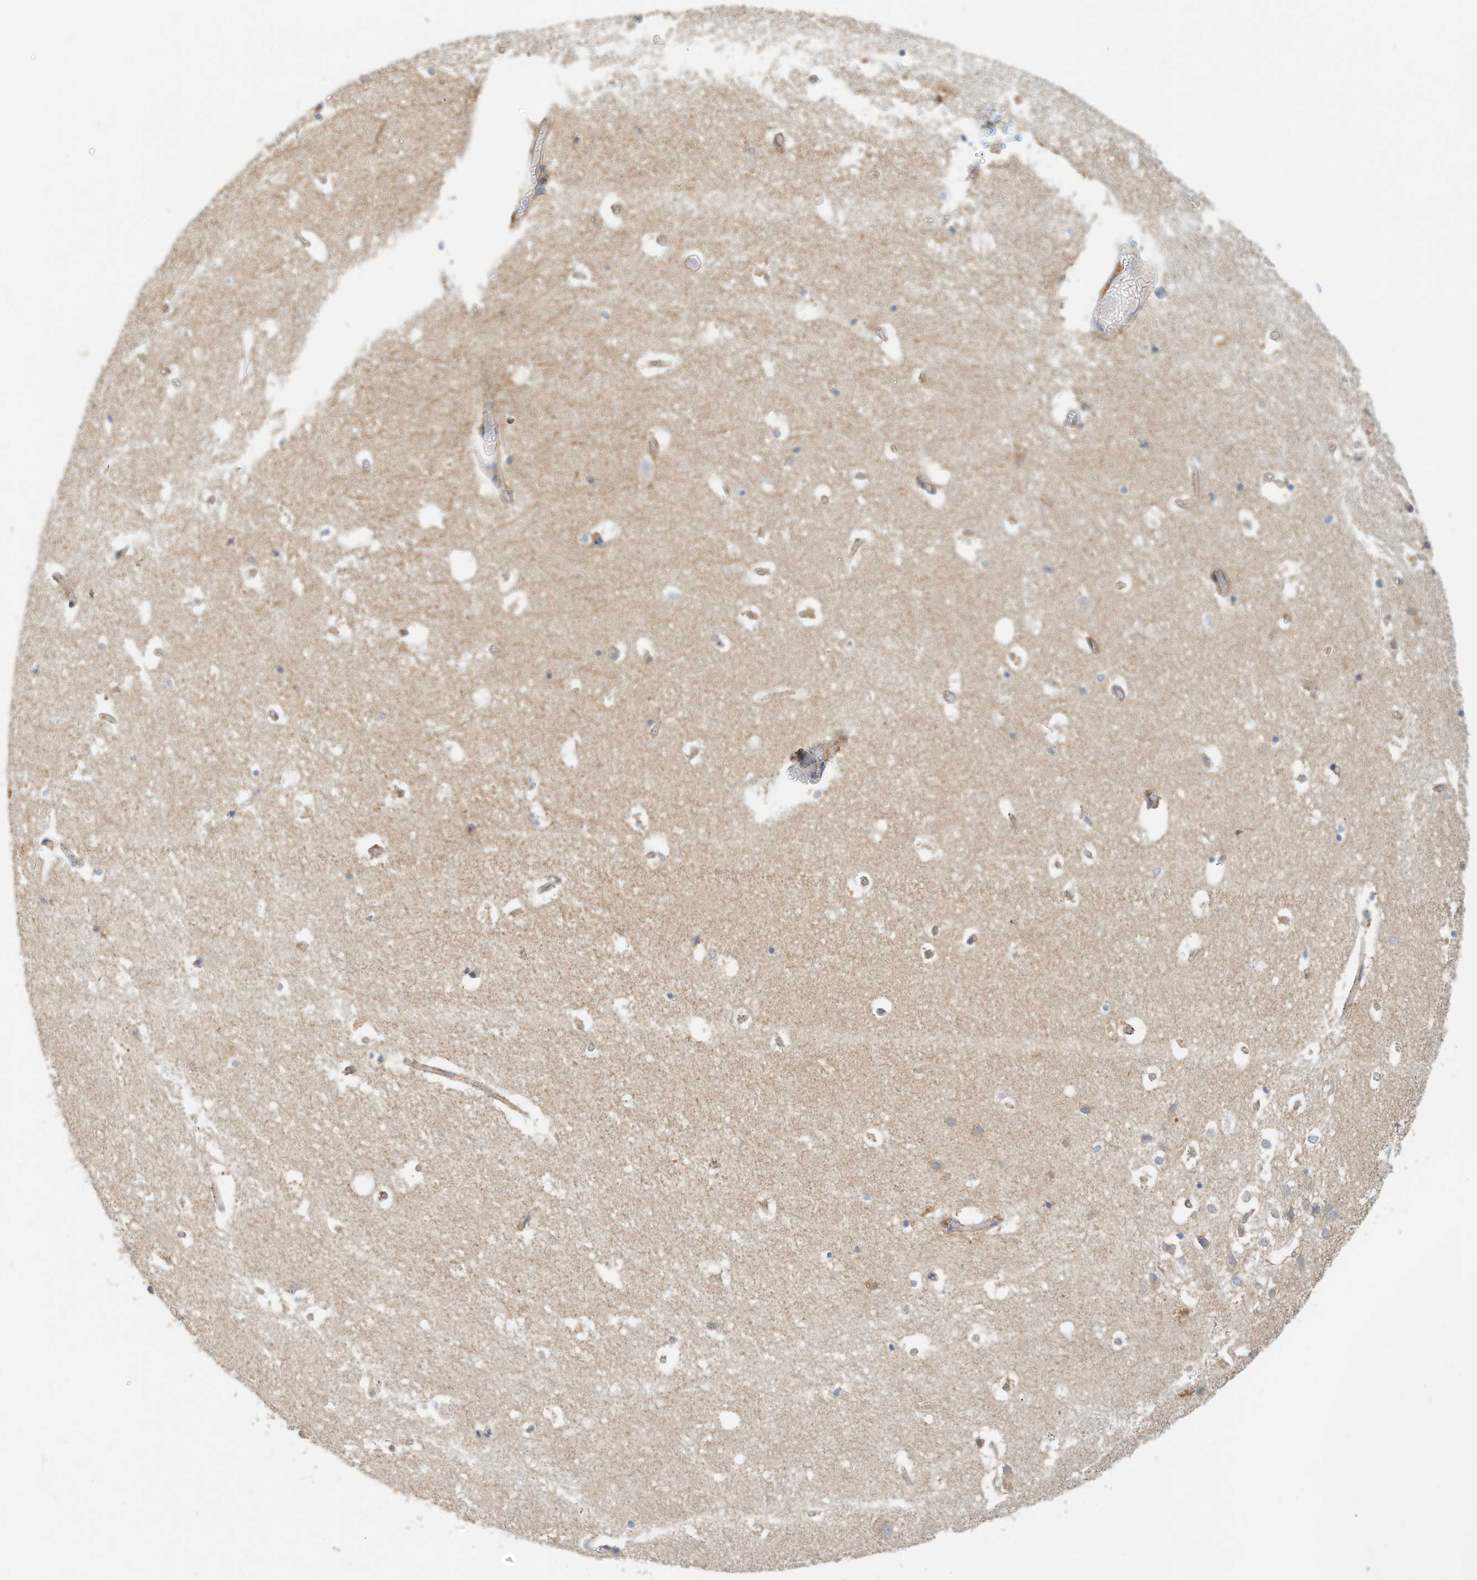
{"staining": {"intensity": "weak", "quantity": "<25%", "location": "cytoplasmic/membranous"}, "tissue": "hippocampus", "cell_type": "Glial cells", "image_type": "normal", "snomed": [{"axis": "morphology", "description": "Normal tissue, NOS"}, {"axis": "topography", "description": "Hippocampus"}], "caption": "Immunohistochemistry (IHC) histopathology image of benign human hippocampus stained for a protein (brown), which reveals no staining in glial cells. (Stains: DAB immunohistochemistry (IHC) with hematoxylin counter stain, Microscopy: brightfield microscopy at high magnification).", "gene": "RHOH", "patient": {"sex": "female", "age": 52}}